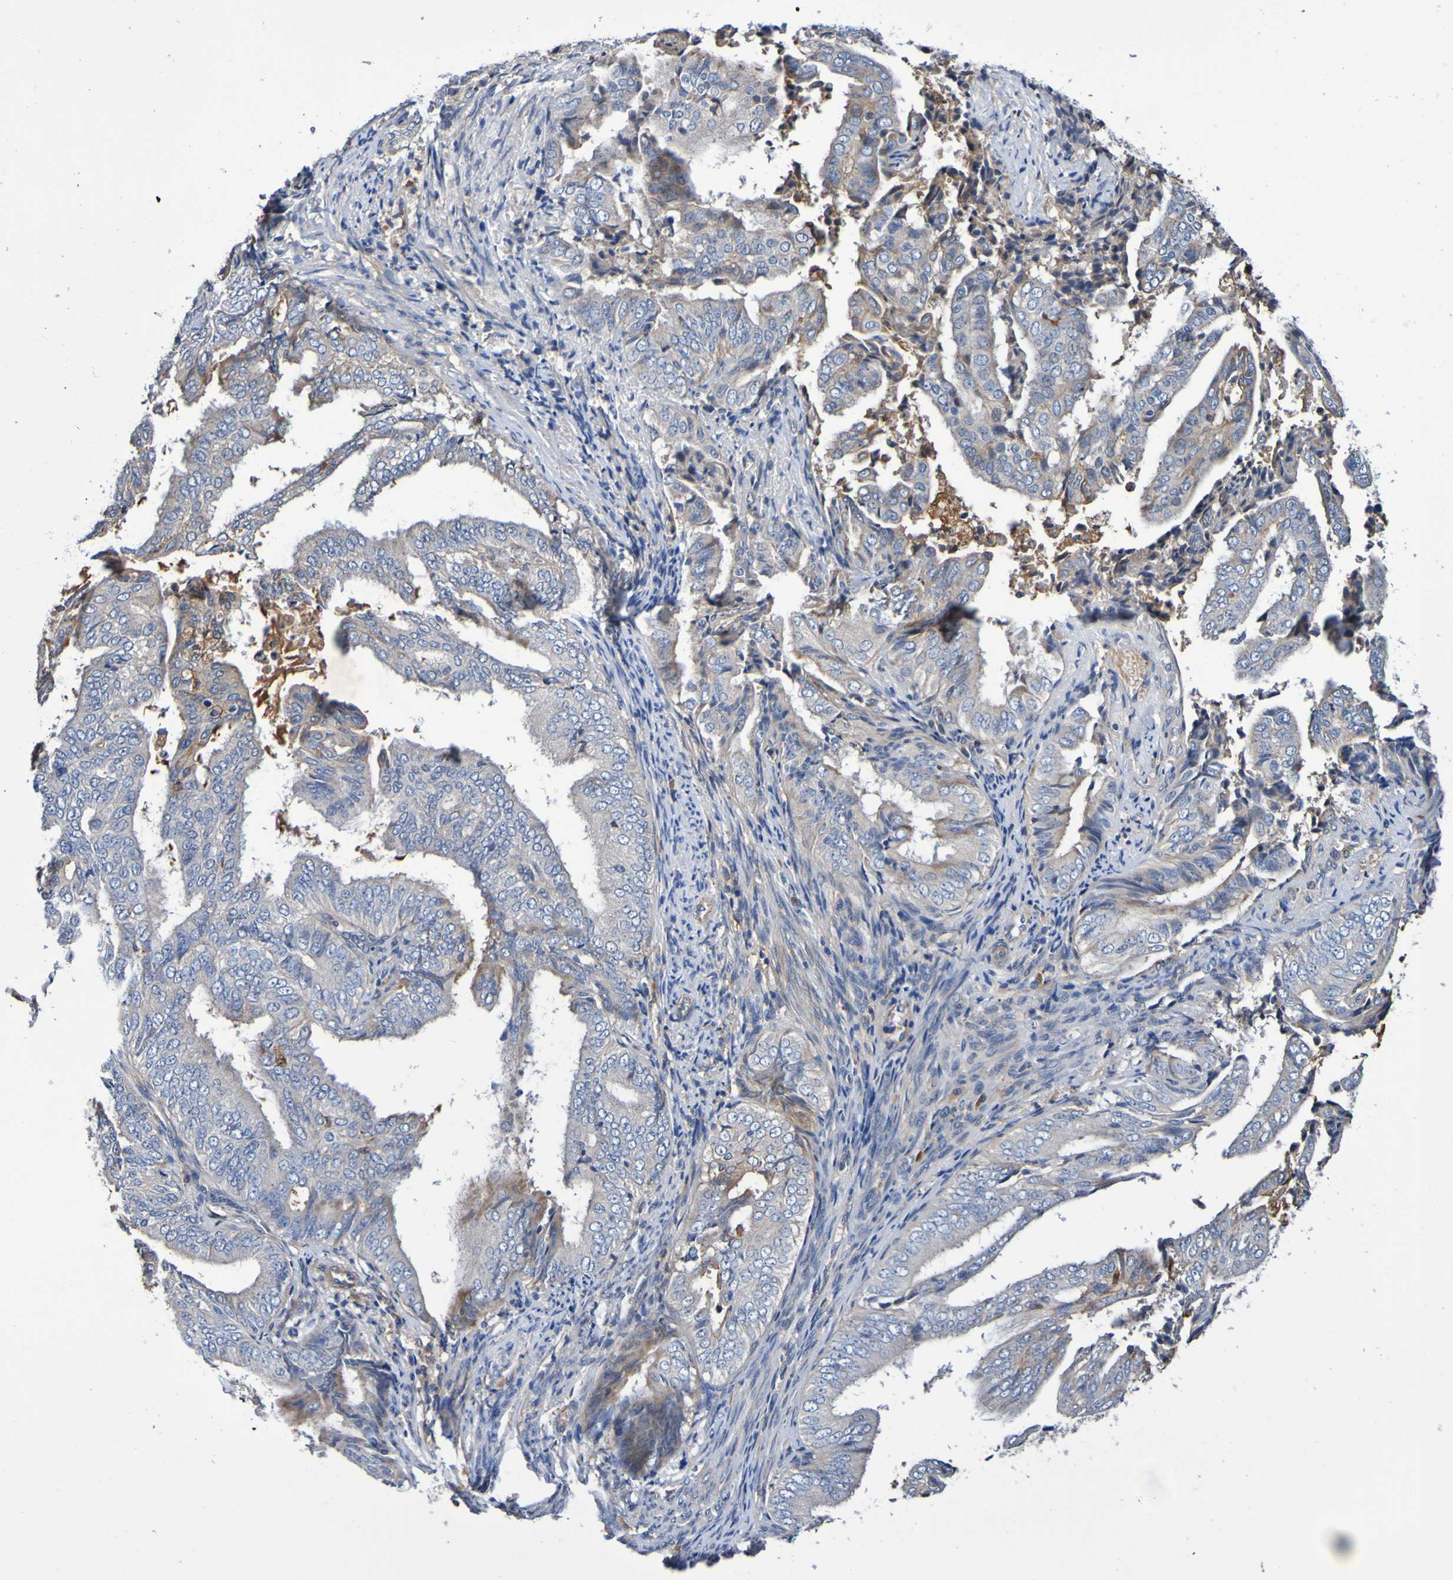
{"staining": {"intensity": "weak", "quantity": ">75%", "location": "cytoplasmic/membranous"}, "tissue": "endometrial cancer", "cell_type": "Tumor cells", "image_type": "cancer", "snomed": [{"axis": "morphology", "description": "Adenocarcinoma, NOS"}, {"axis": "topography", "description": "Endometrium"}], "caption": "Tumor cells display weak cytoplasmic/membranous staining in approximately >75% of cells in endometrial cancer (adenocarcinoma). The protein is stained brown, and the nuclei are stained in blue (DAB (3,3'-diaminobenzidine) IHC with brightfield microscopy, high magnification).", "gene": "METAP2", "patient": {"sex": "female", "age": 58}}